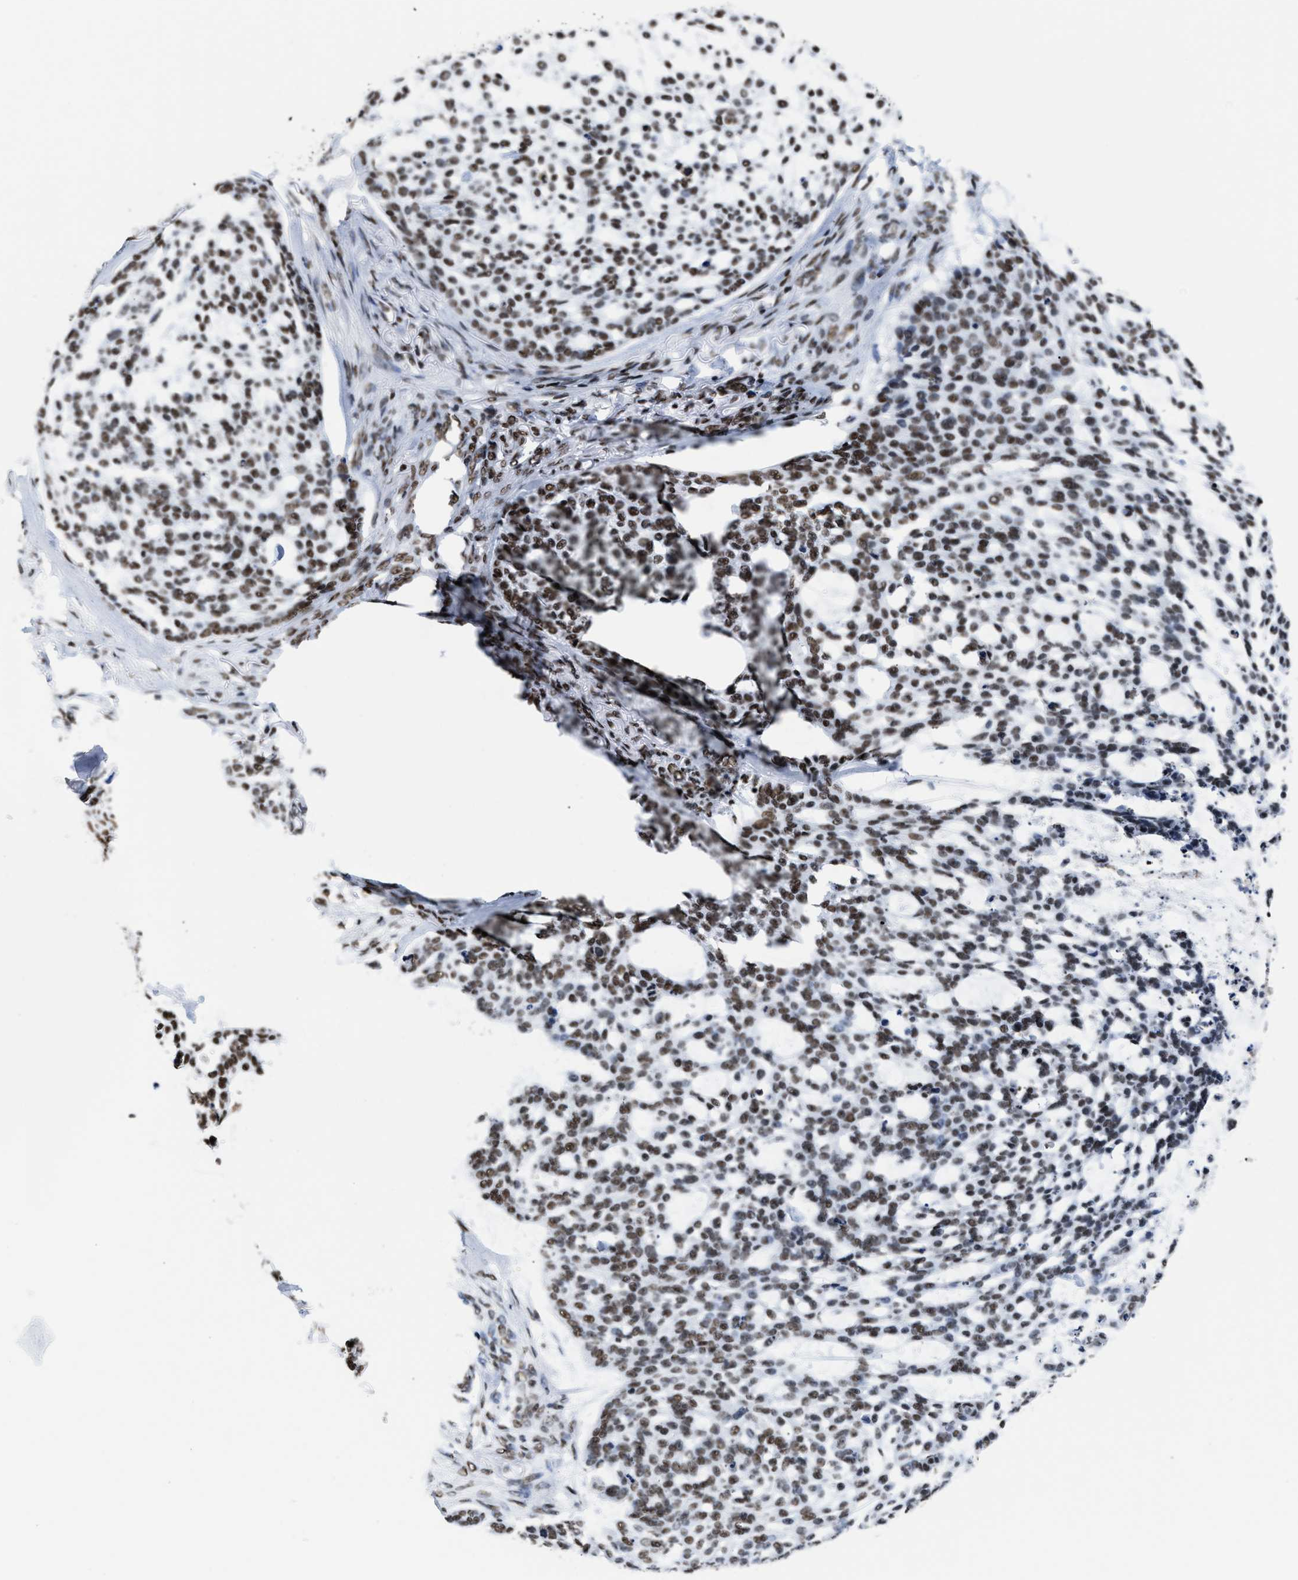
{"staining": {"intensity": "moderate", "quantity": ">75%", "location": "nuclear"}, "tissue": "skin cancer", "cell_type": "Tumor cells", "image_type": "cancer", "snomed": [{"axis": "morphology", "description": "Basal cell carcinoma"}, {"axis": "topography", "description": "Skin"}], "caption": "Skin basal cell carcinoma stained with a brown dye demonstrates moderate nuclear positive expression in about >75% of tumor cells.", "gene": "SMARCC2", "patient": {"sex": "female", "age": 64}}